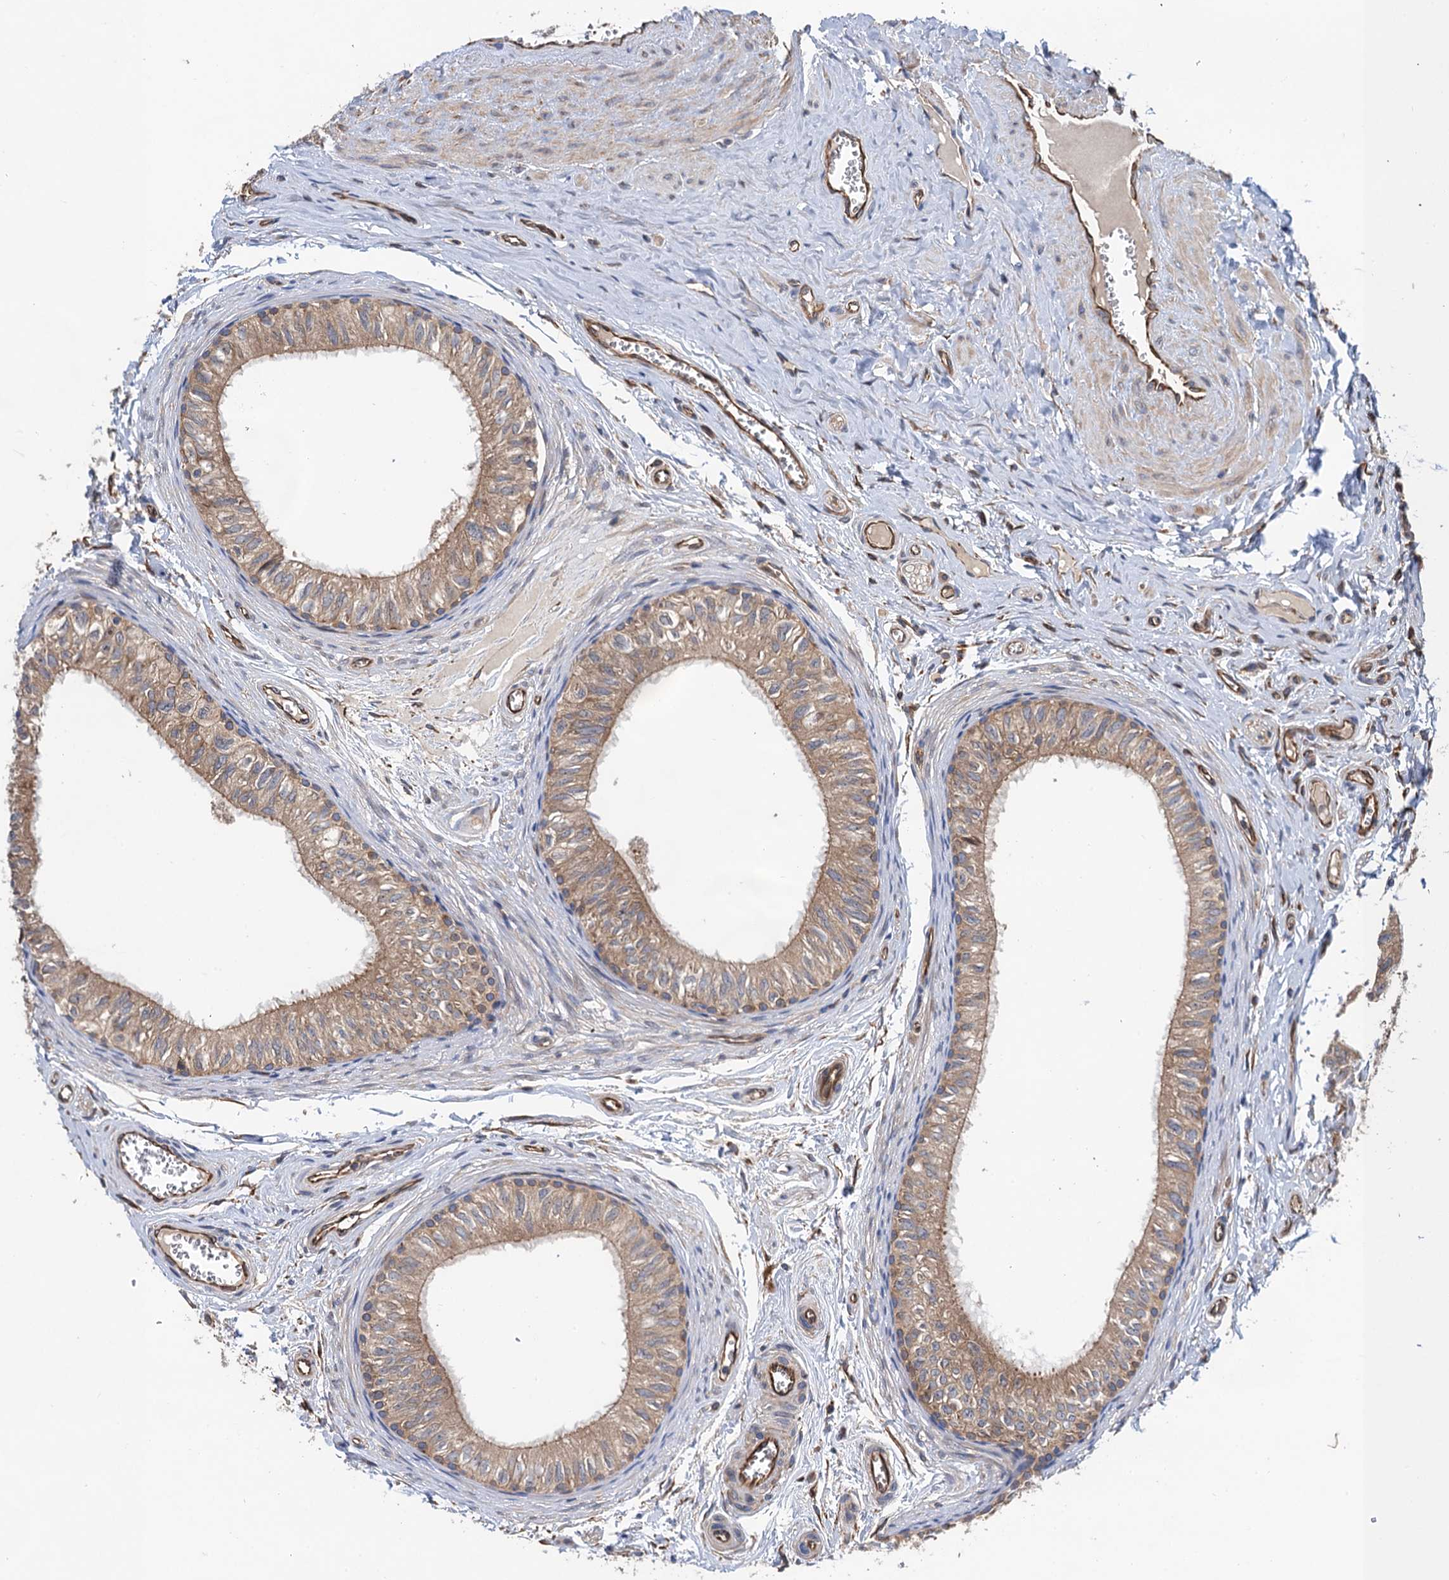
{"staining": {"intensity": "weak", "quantity": ">75%", "location": "cytoplasmic/membranous"}, "tissue": "epididymis", "cell_type": "Glandular cells", "image_type": "normal", "snomed": [{"axis": "morphology", "description": "Normal tissue, NOS"}, {"axis": "topography", "description": "Epididymis"}], "caption": "Protein expression analysis of benign human epididymis reveals weak cytoplasmic/membranous staining in approximately >75% of glandular cells. (Stains: DAB in brown, nuclei in blue, Microscopy: brightfield microscopy at high magnification).", "gene": "PJA2", "patient": {"sex": "male", "age": 42}}